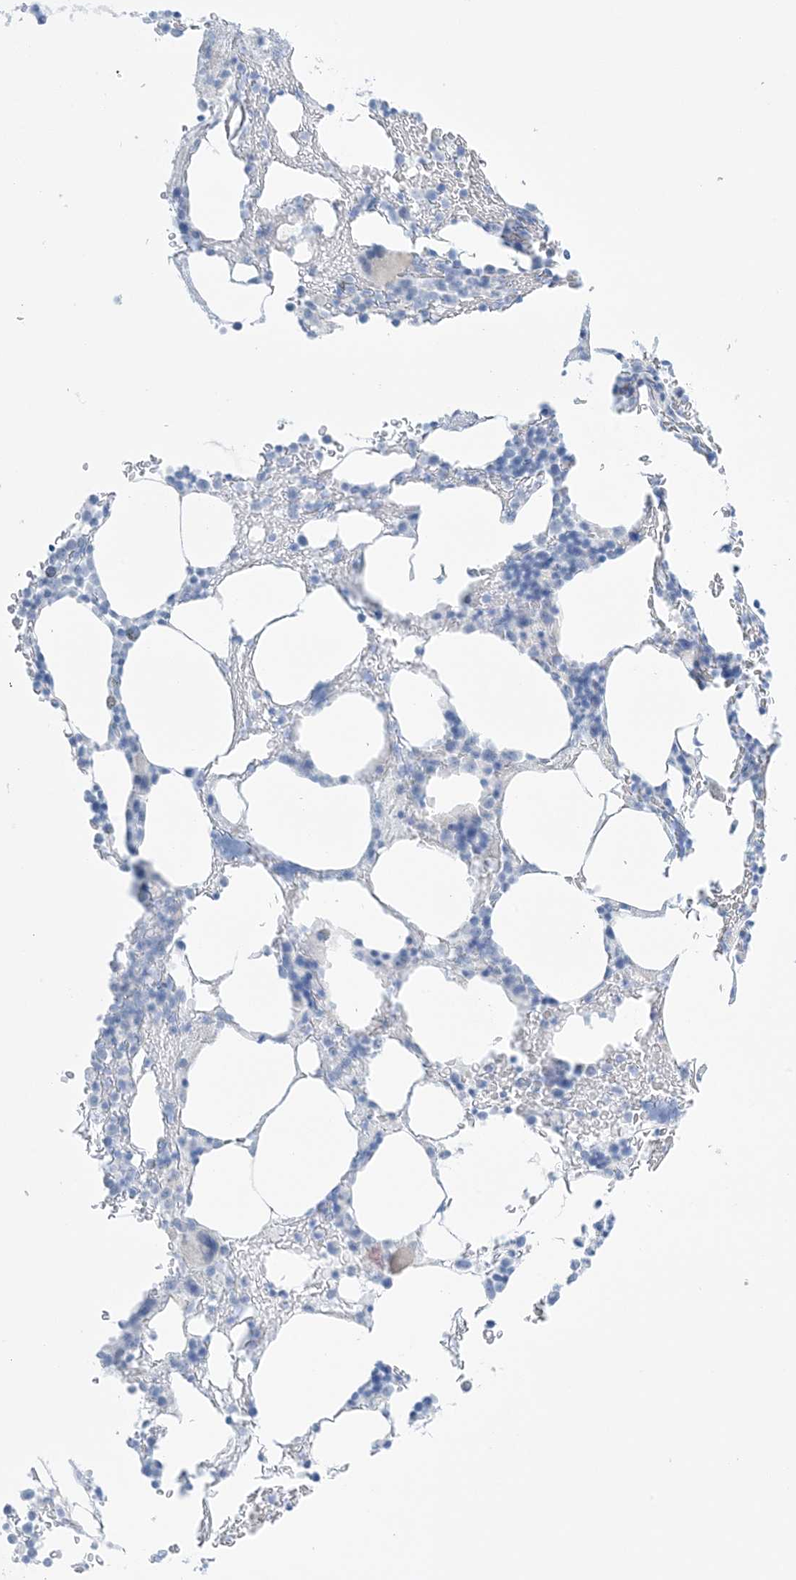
{"staining": {"intensity": "negative", "quantity": "none", "location": "none"}, "tissue": "bone marrow", "cell_type": "Hematopoietic cells", "image_type": "normal", "snomed": [{"axis": "morphology", "description": "Normal tissue, NOS"}, {"axis": "topography", "description": "Bone marrow"}], "caption": "Immunohistochemical staining of normal human bone marrow shows no significant expression in hematopoietic cells. (DAB (3,3'-diaminobenzidine) immunohistochemistry (IHC) with hematoxylin counter stain).", "gene": "AGXT", "patient": {"sex": "male"}}